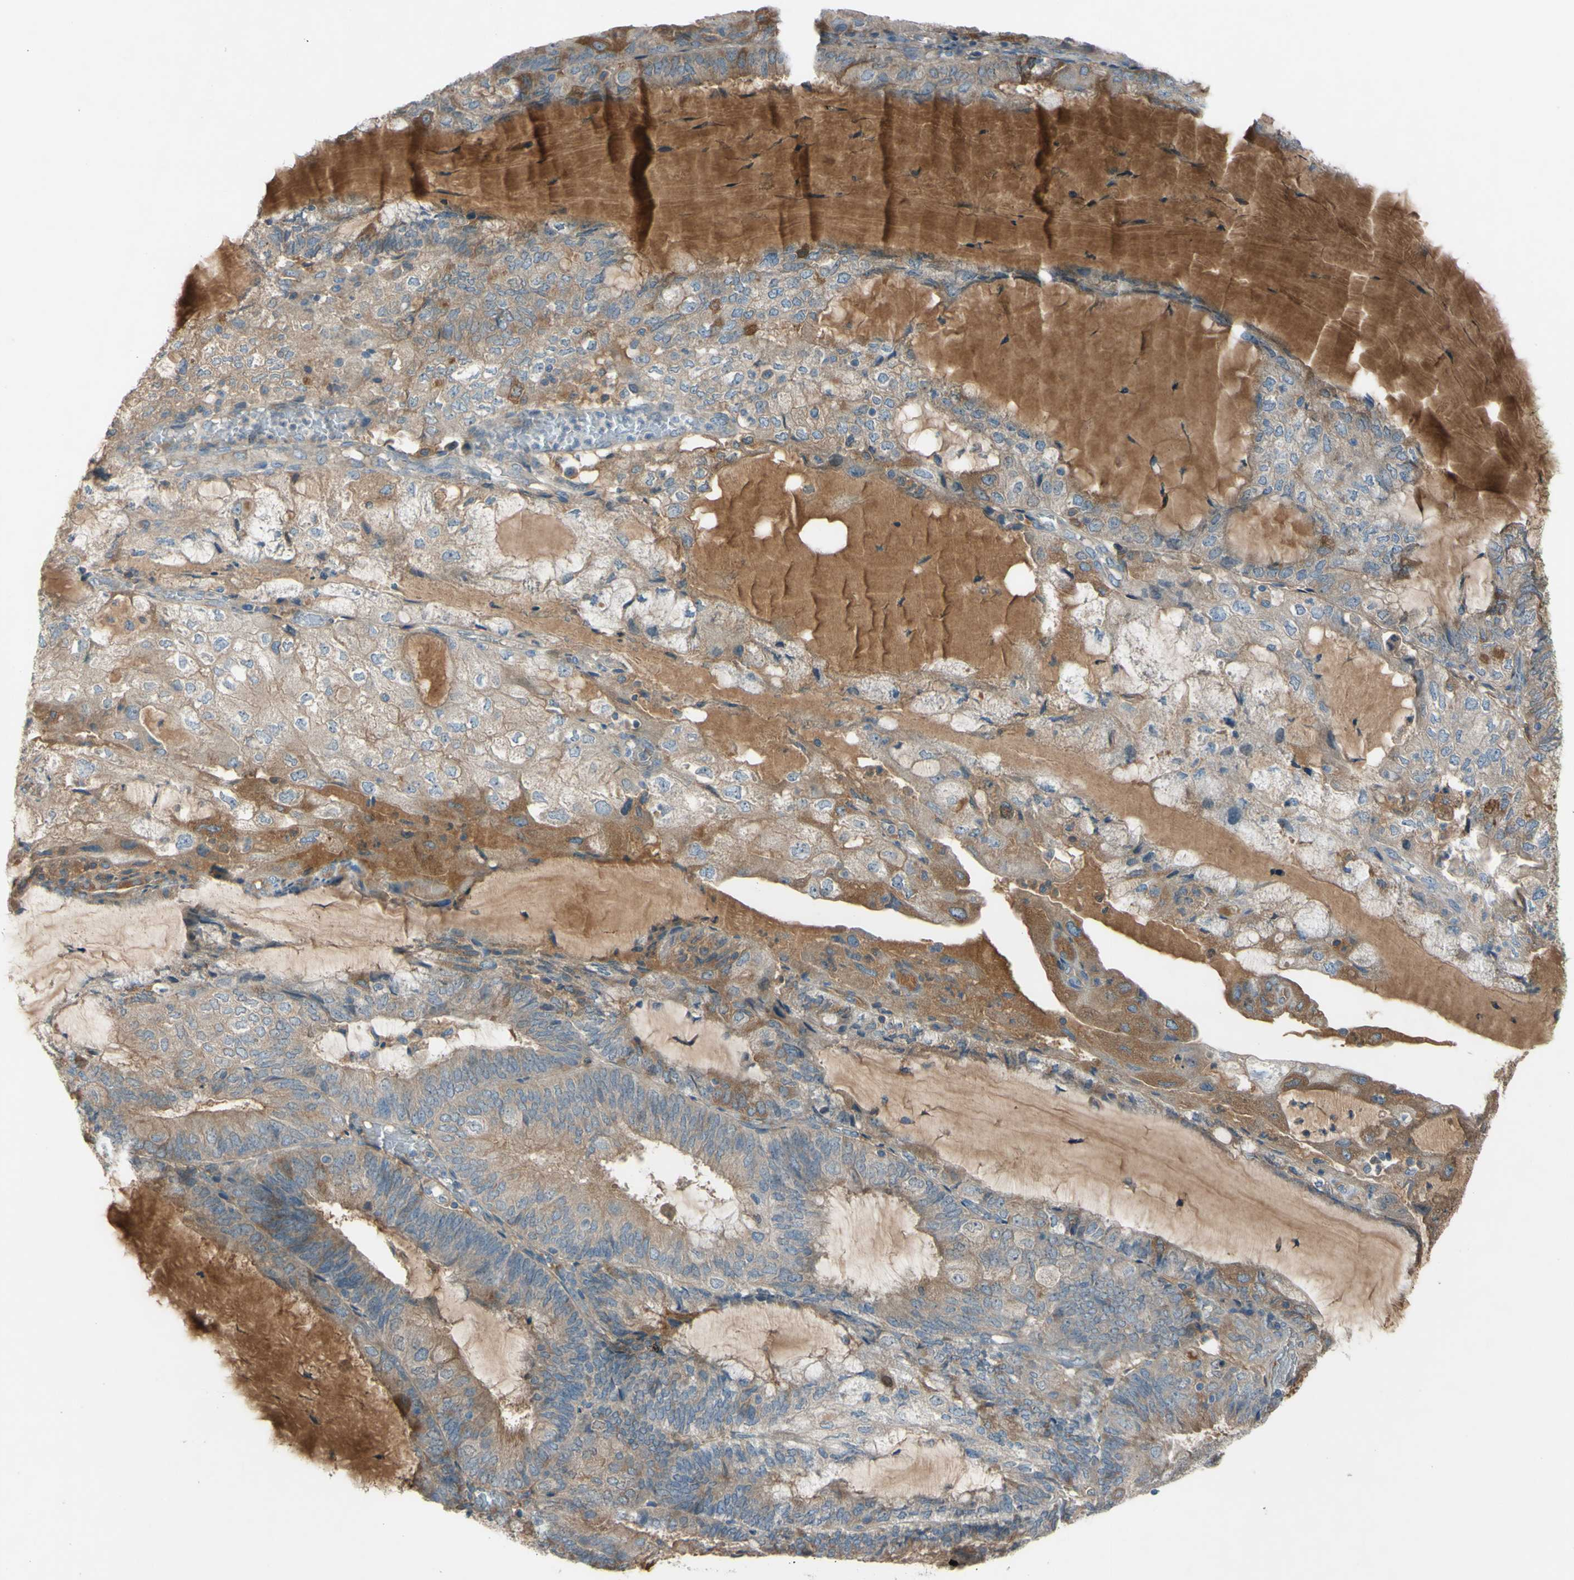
{"staining": {"intensity": "moderate", "quantity": ">75%", "location": "cytoplasmic/membranous"}, "tissue": "endometrial cancer", "cell_type": "Tumor cells", "image_type": "cancer", "snomed": [{"axis": "morphology", "description": "Adenocarcinoma, NOS"}, {"axis": "topography", "description": "Endometrium"}], "caption": "Endometrial cancer (adenocarcinoma) was stained to show a protein in brown. There is medium levels of moderate cytoplasmic/membranous staining in about >75% of tumor cells.", "gene": "ATRN", "patient": {"sex": "female", "age": 81}}